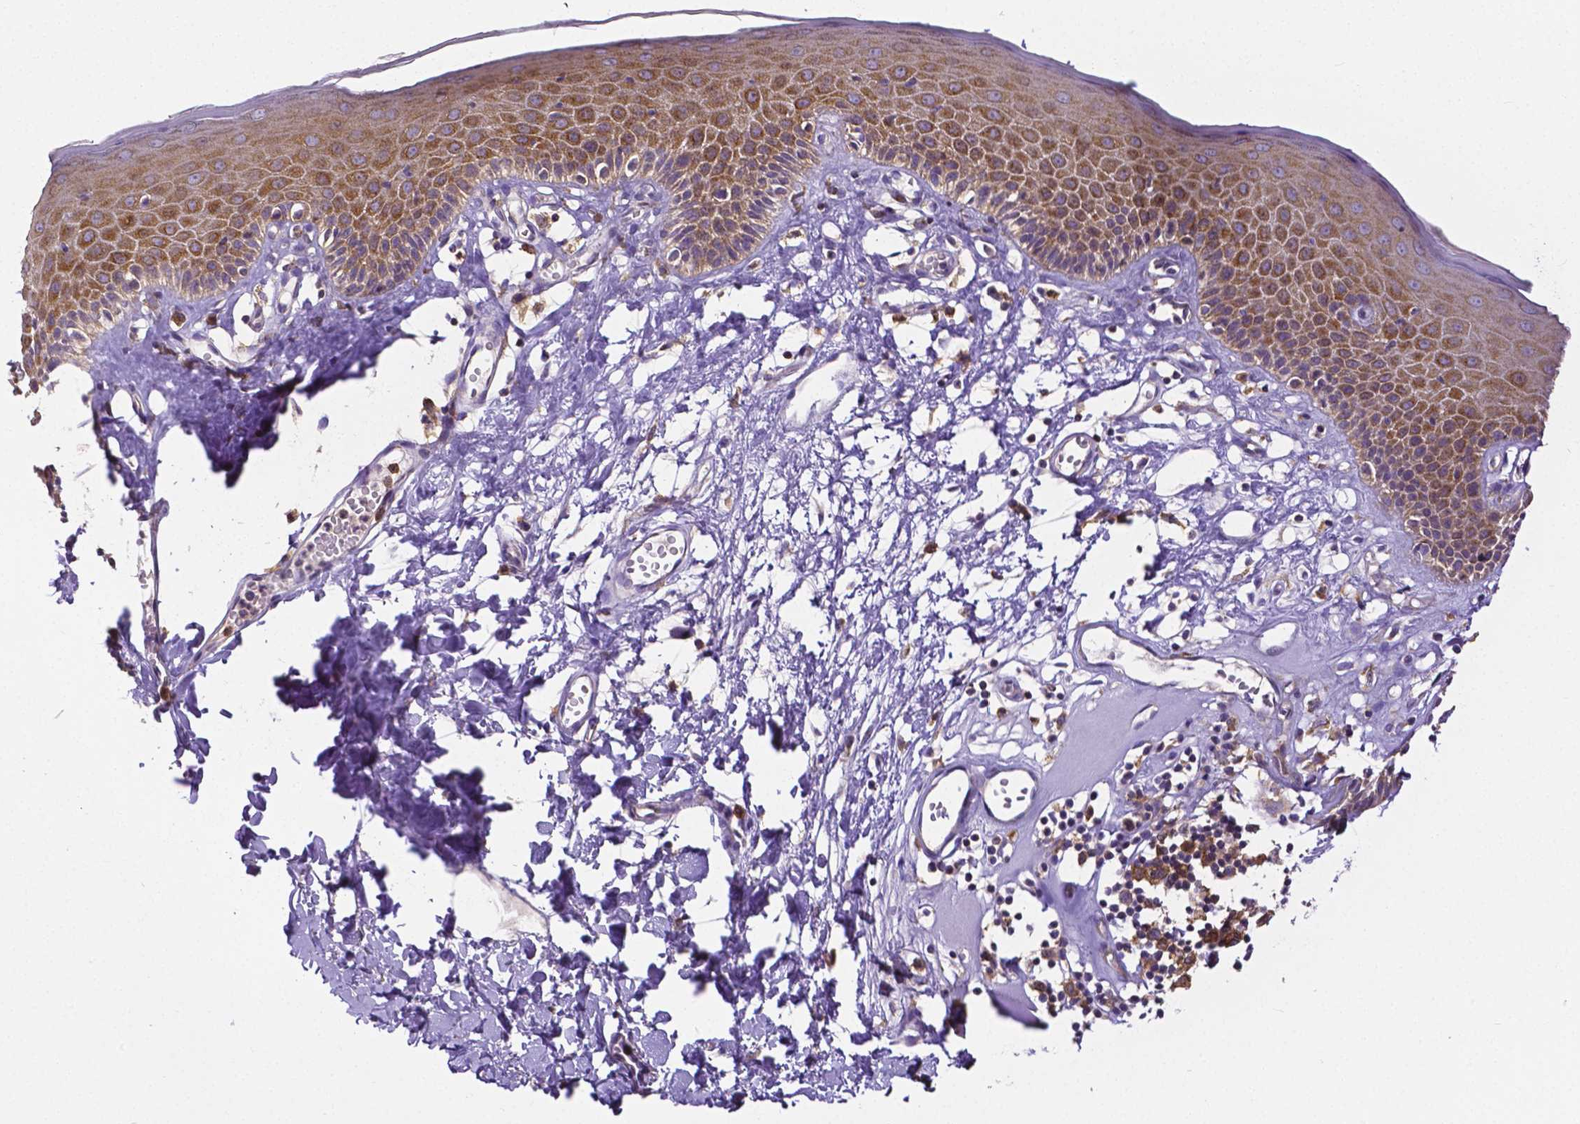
{"staining": {"intensity": "moderate", "quantity": ">75%", "location": "cytoplasmic/membranous"}, "tissue": "skin", "cell_type": "Epidermal cells", "image_type": "normal", "snomed": [{"axis": "morphology", "description": "Normal tissue, NOS"}, {"axis": "topography", "description": "Vulva"}], "caption": "Protein expression analysis of normal skin displays moderate cytoplasmic/membranous positivity in about >75% of epidermal cells. The staining was performed using DAB (3,3'-diaminobenzidine) to visualize the protein expression in brown, while the nuclei were stained in blue with hematoxylin (Magnification: 20x).", "gene": "DICER1", "patient": {"sex": "female", "age": 68}}